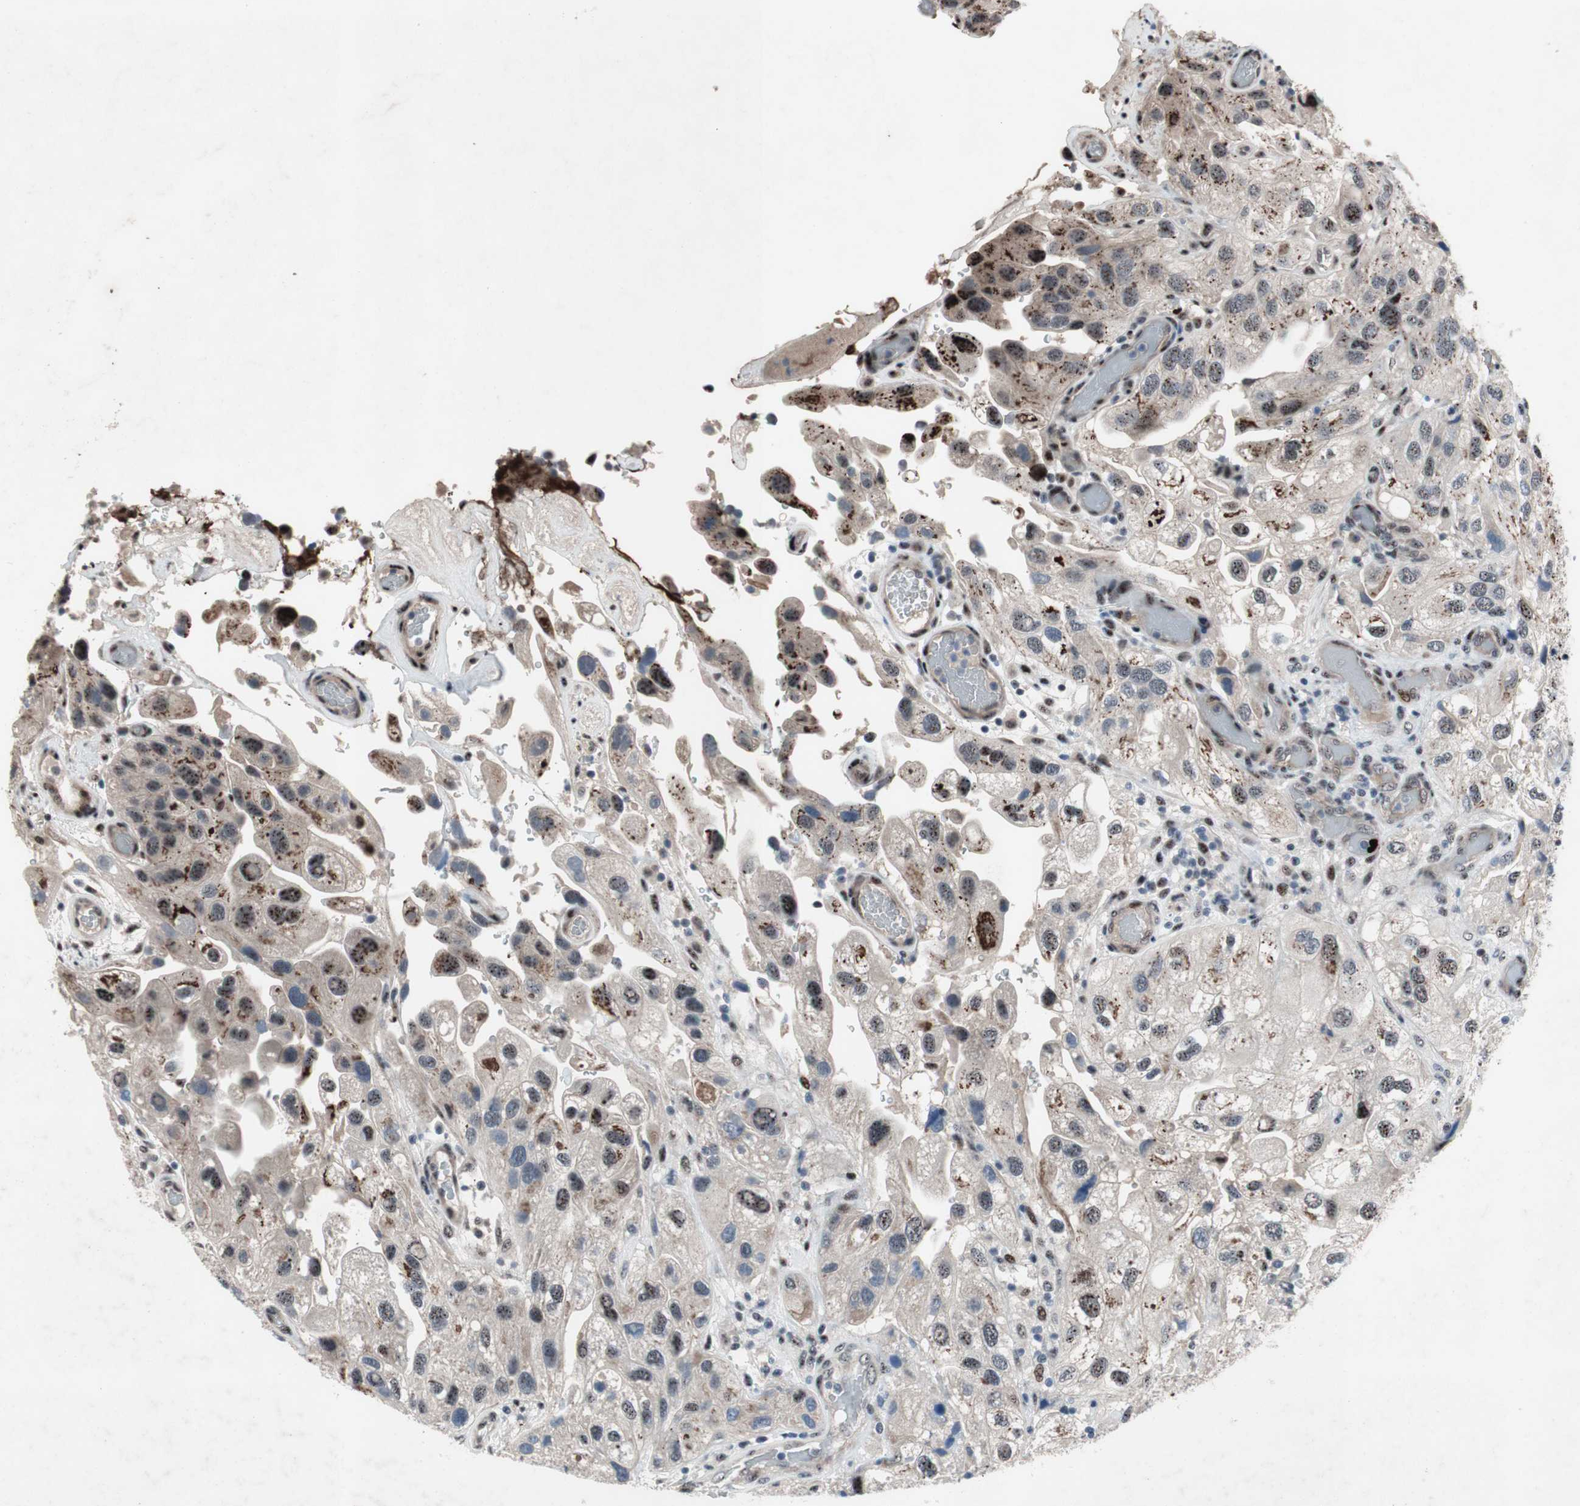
{"staining": {"intensity": "weak", "quantity": "25%-75%", "location": "nuclear"}, "tissue": "urothelial cancer", "cell_type": "Tumor cells", "image_type": "cancer", "snomed": [{"axis": "morphology", "description": "Urothelial carcinoma, High grade"}, {"axis": "topography", "description": "Urinary bladder"}], "caption": "Human high-grade urothelial carcinoma stained with a protein marker reveals weak staining in tumor cells.", "gene": "SOX7", "patient": {"sex": "female", "age": 64}}